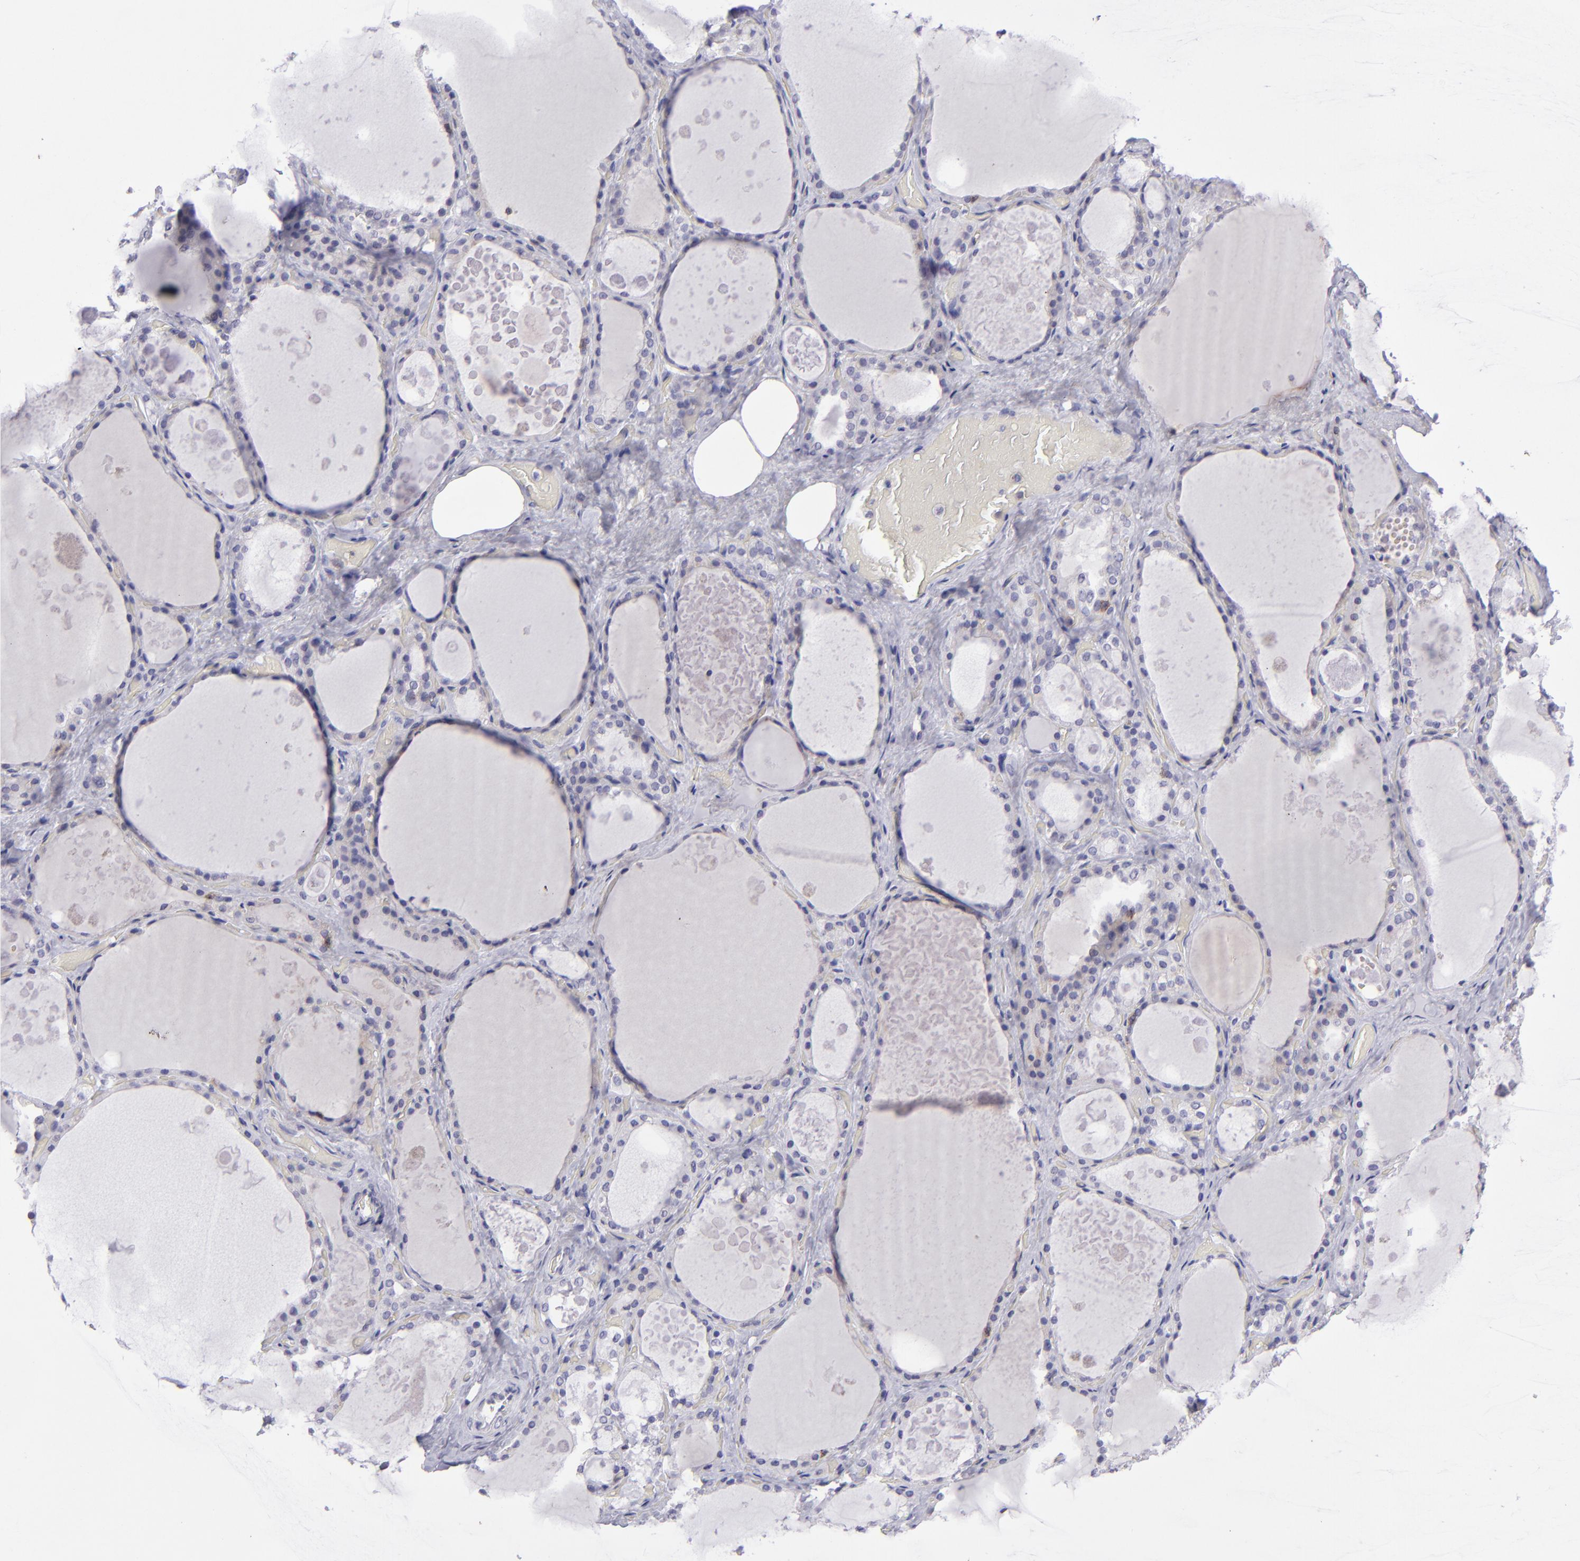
{"staining": {"intensity": "negative", "quantity": "none", "location": "none"}, "tissue": "thyroid gland", "cell_type": "Glandular cells", "image_type": "normal", "snomed": [{"axis": "morphology", "description": "Normal tissue, NOS"}, {"axis": "topography", "description": "Thyroid gland"}], "caption": "Immunohistochemistry image of normal thyroid gland: human thyroid gland stained with DAB displays no significant protein positivity in glandular cells.", "gene": "CD48", "patient": {"sex": "male", "age": 61}}